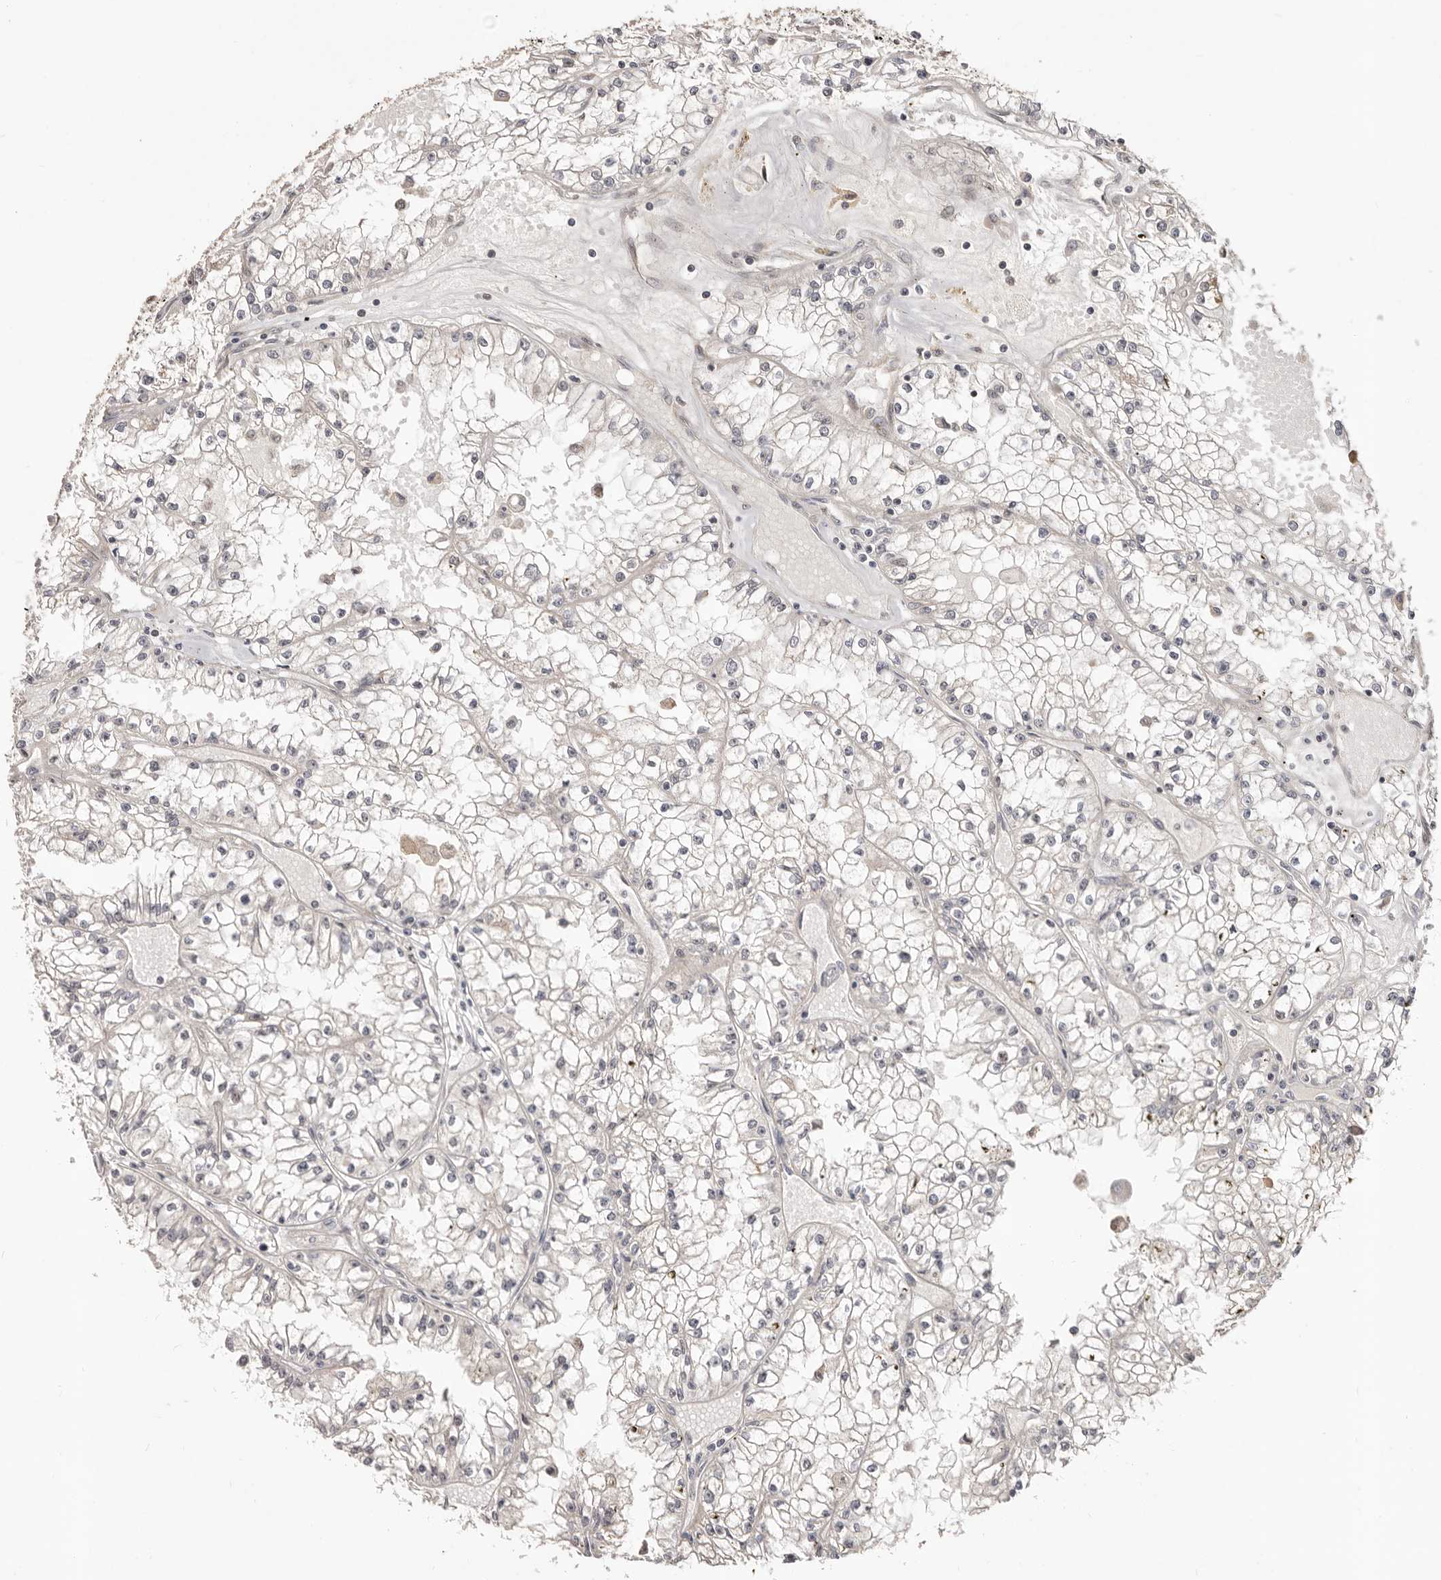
{"staining": {"intensity": "negative", "quantity": "none", "location": "none"}, "tissue": "renal cancer", "cell_type": "Tumor cells", "image_type": "cancer", "snomed": [{"axis": "morphology", "description": "Adenocarcinoma, NOS"}, {"axis": "topography", "description": "Kidney"}], "caption": "IHC histopathology image of neoplastic tissue: human adenocarcinoma (renal) stained with DAB reveals no significant protein staining in tumor cells. (DAB IHC with hematoxylin counter stain).", "gene": "SRCAP", "patient": {"sex": "male", "age": 56}}